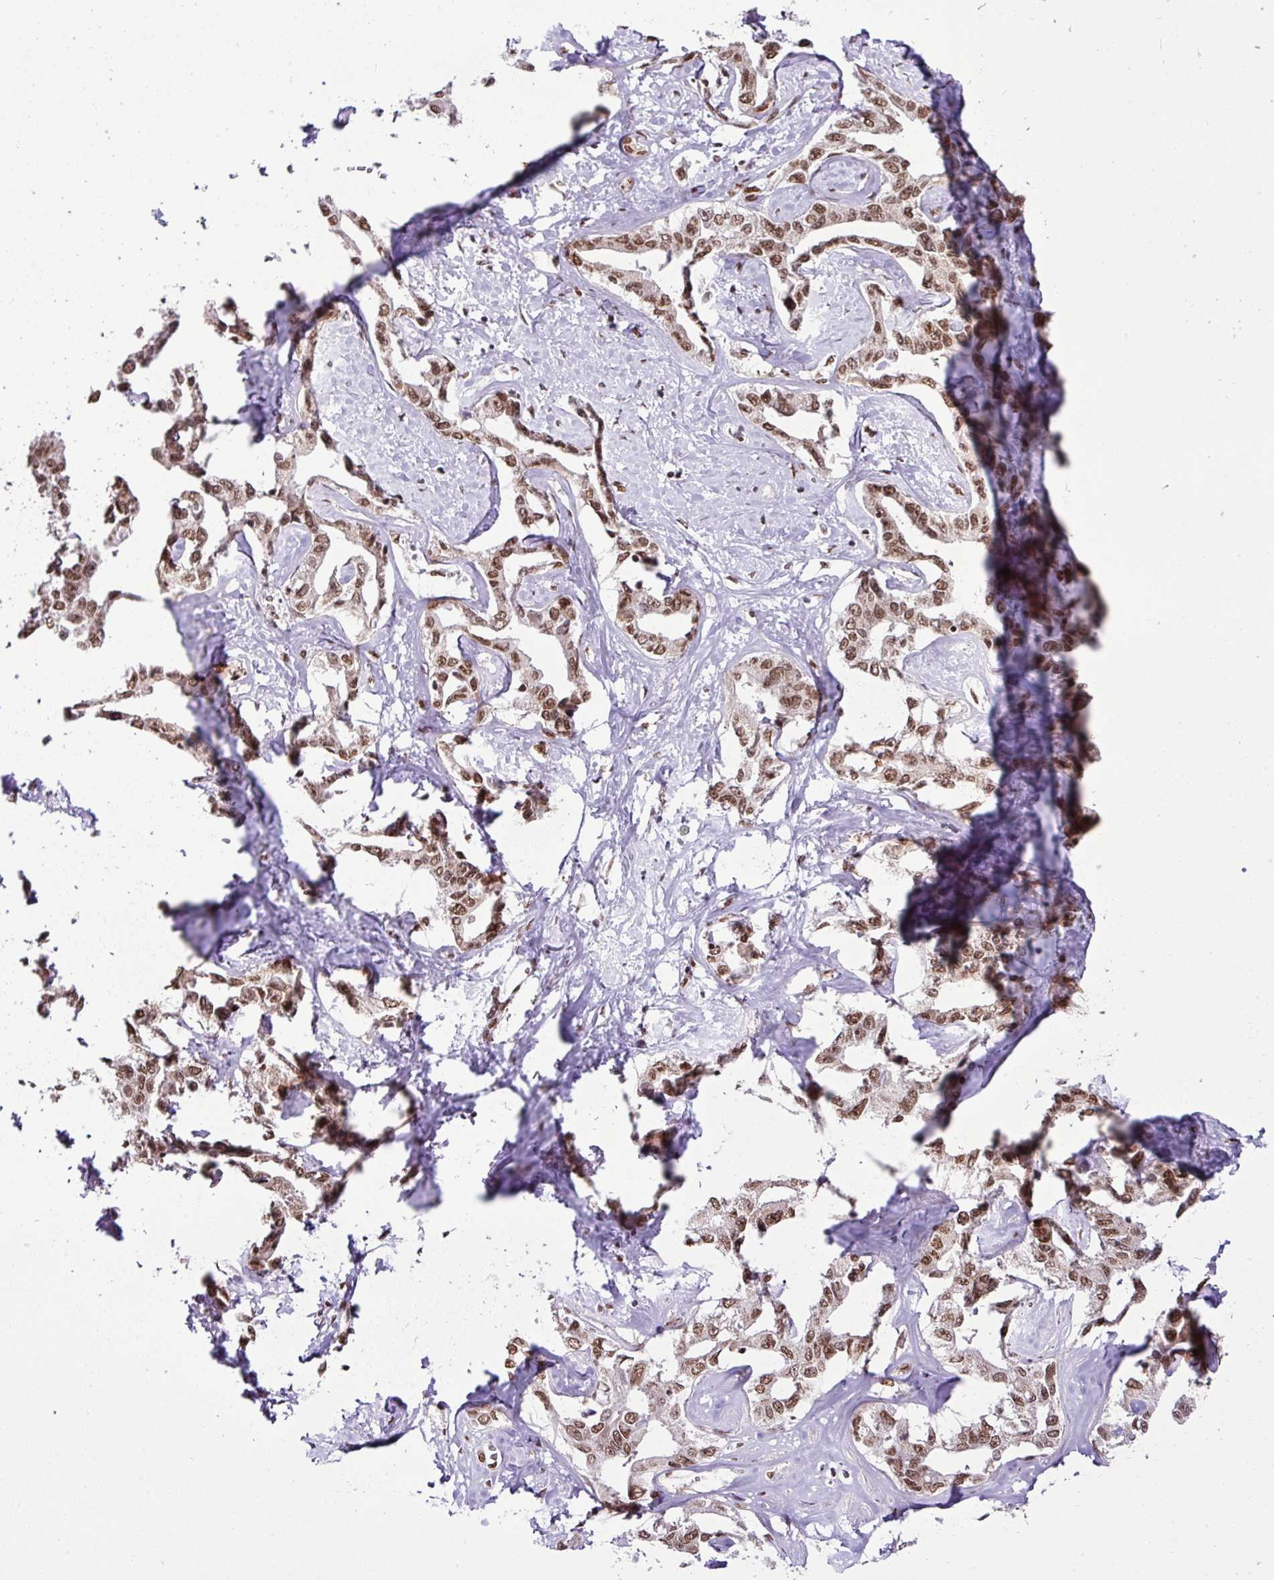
{"staining": {"intensity": "moderate", "quantity": ">75%", "location": "nuclear"}, "tissue": "liver cancer", "cell_type": "Tumor cells", "image_type": "cancer", "snomed": [{"axis": "morphology", "description": "Cholangiocarcinoma"}, {"axis": "topography", "description": "Liver"}], "caption": "Moderate nuclear expression for a protein is present in about >75% of tumor cells of liver cholangiocarcinoma using IHC.", "gene": "PGAP4", "patient": {"sex": "male", "age": 59}}